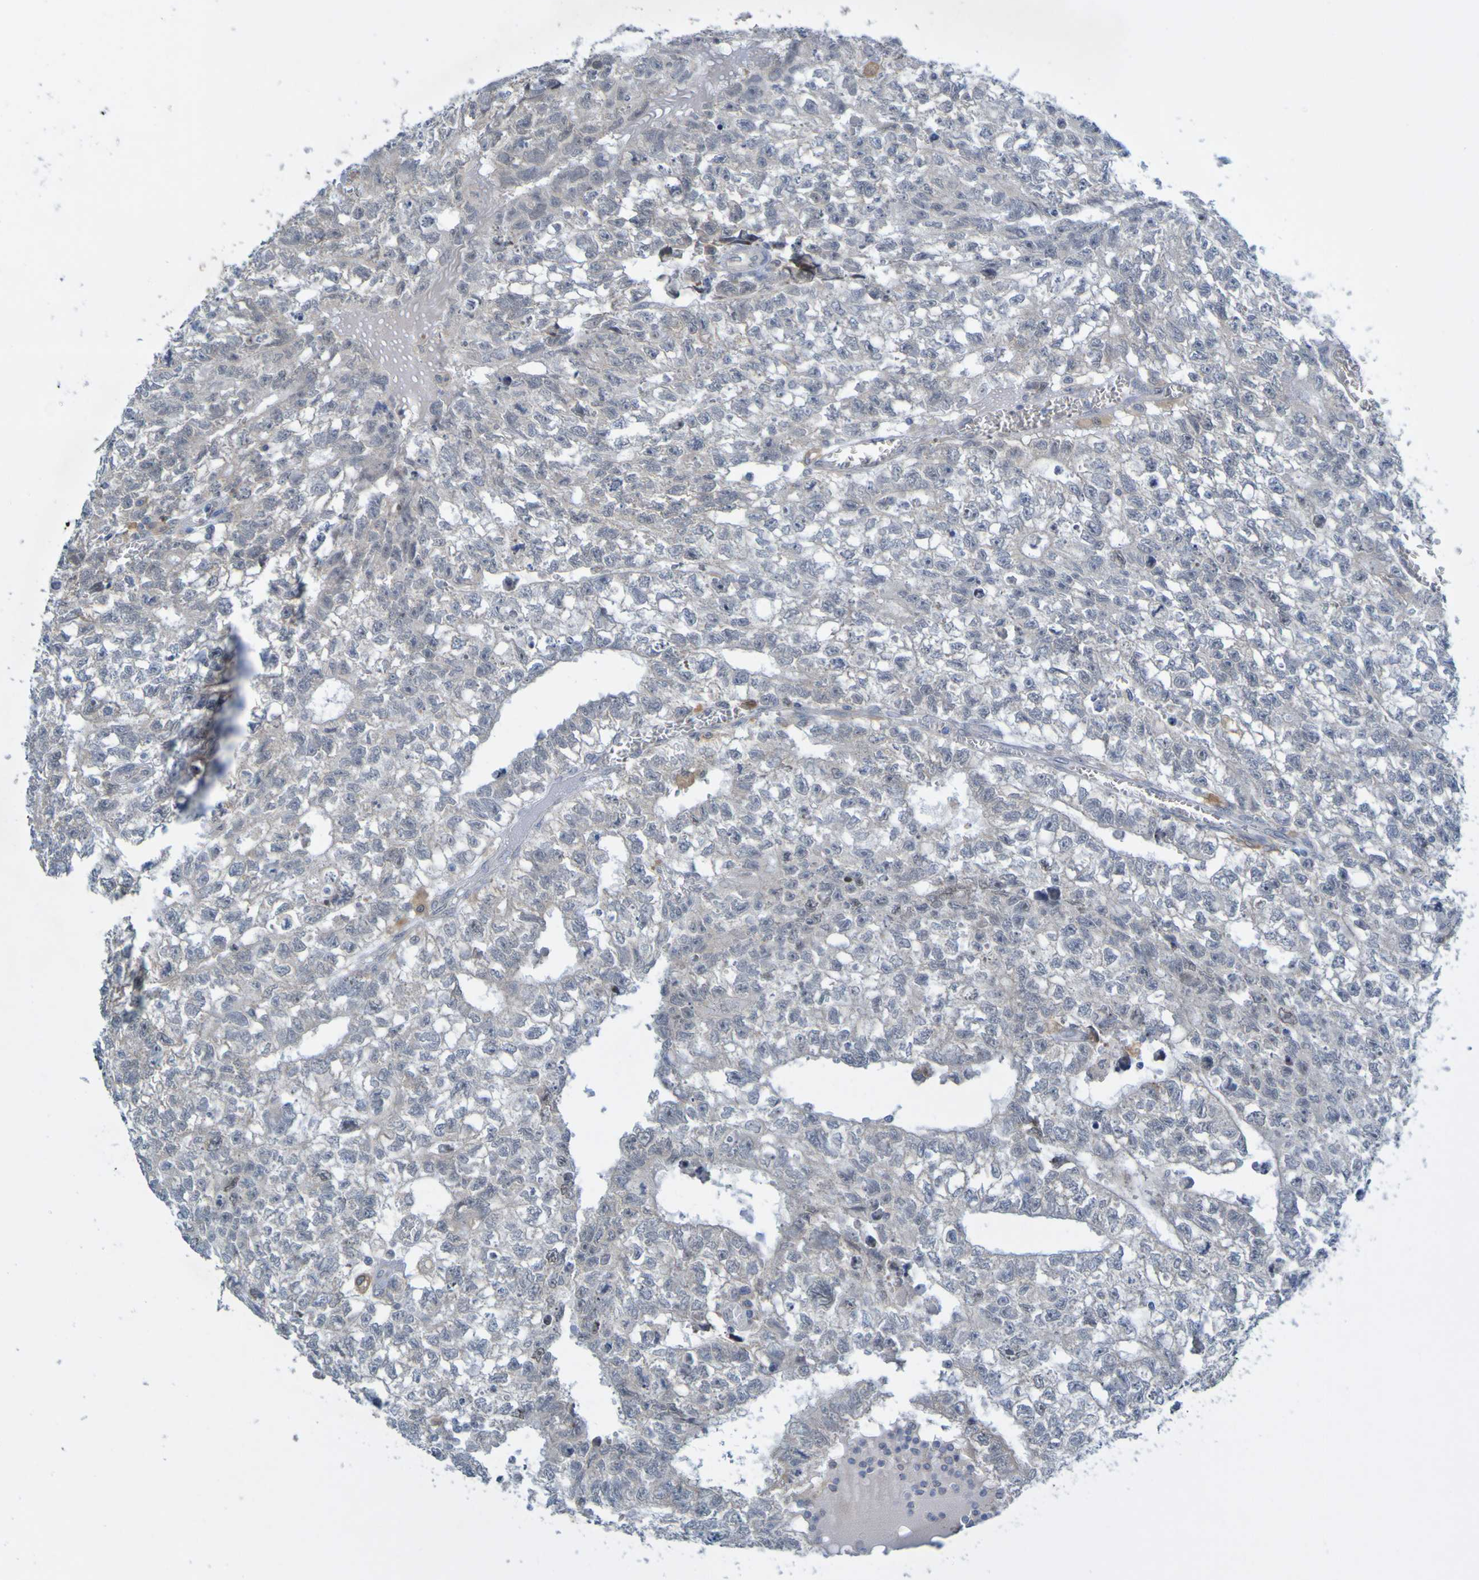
{"staining": {"intensity": "weak", "quantity": "<25%", "location": "cytoplasmic/membranous"}, "tissue": "testis cancer", "cell_type": "Tumor cells", "image_type": "cancer", "snomed": [{"axis": "morphology", "description": "Seminoma, NOS"}, {"axis": "morphology", "description": "Carcinoma, Embryonal, NOS"}, {"axis": "topography", "description": "Testis"}], "caption": "Immunohistochemical staining of seminoma (testis) exhibits no significant expression in tumor cells.", "gene": "LILRB5", "patient": {"sex": "male", "age": 38}}